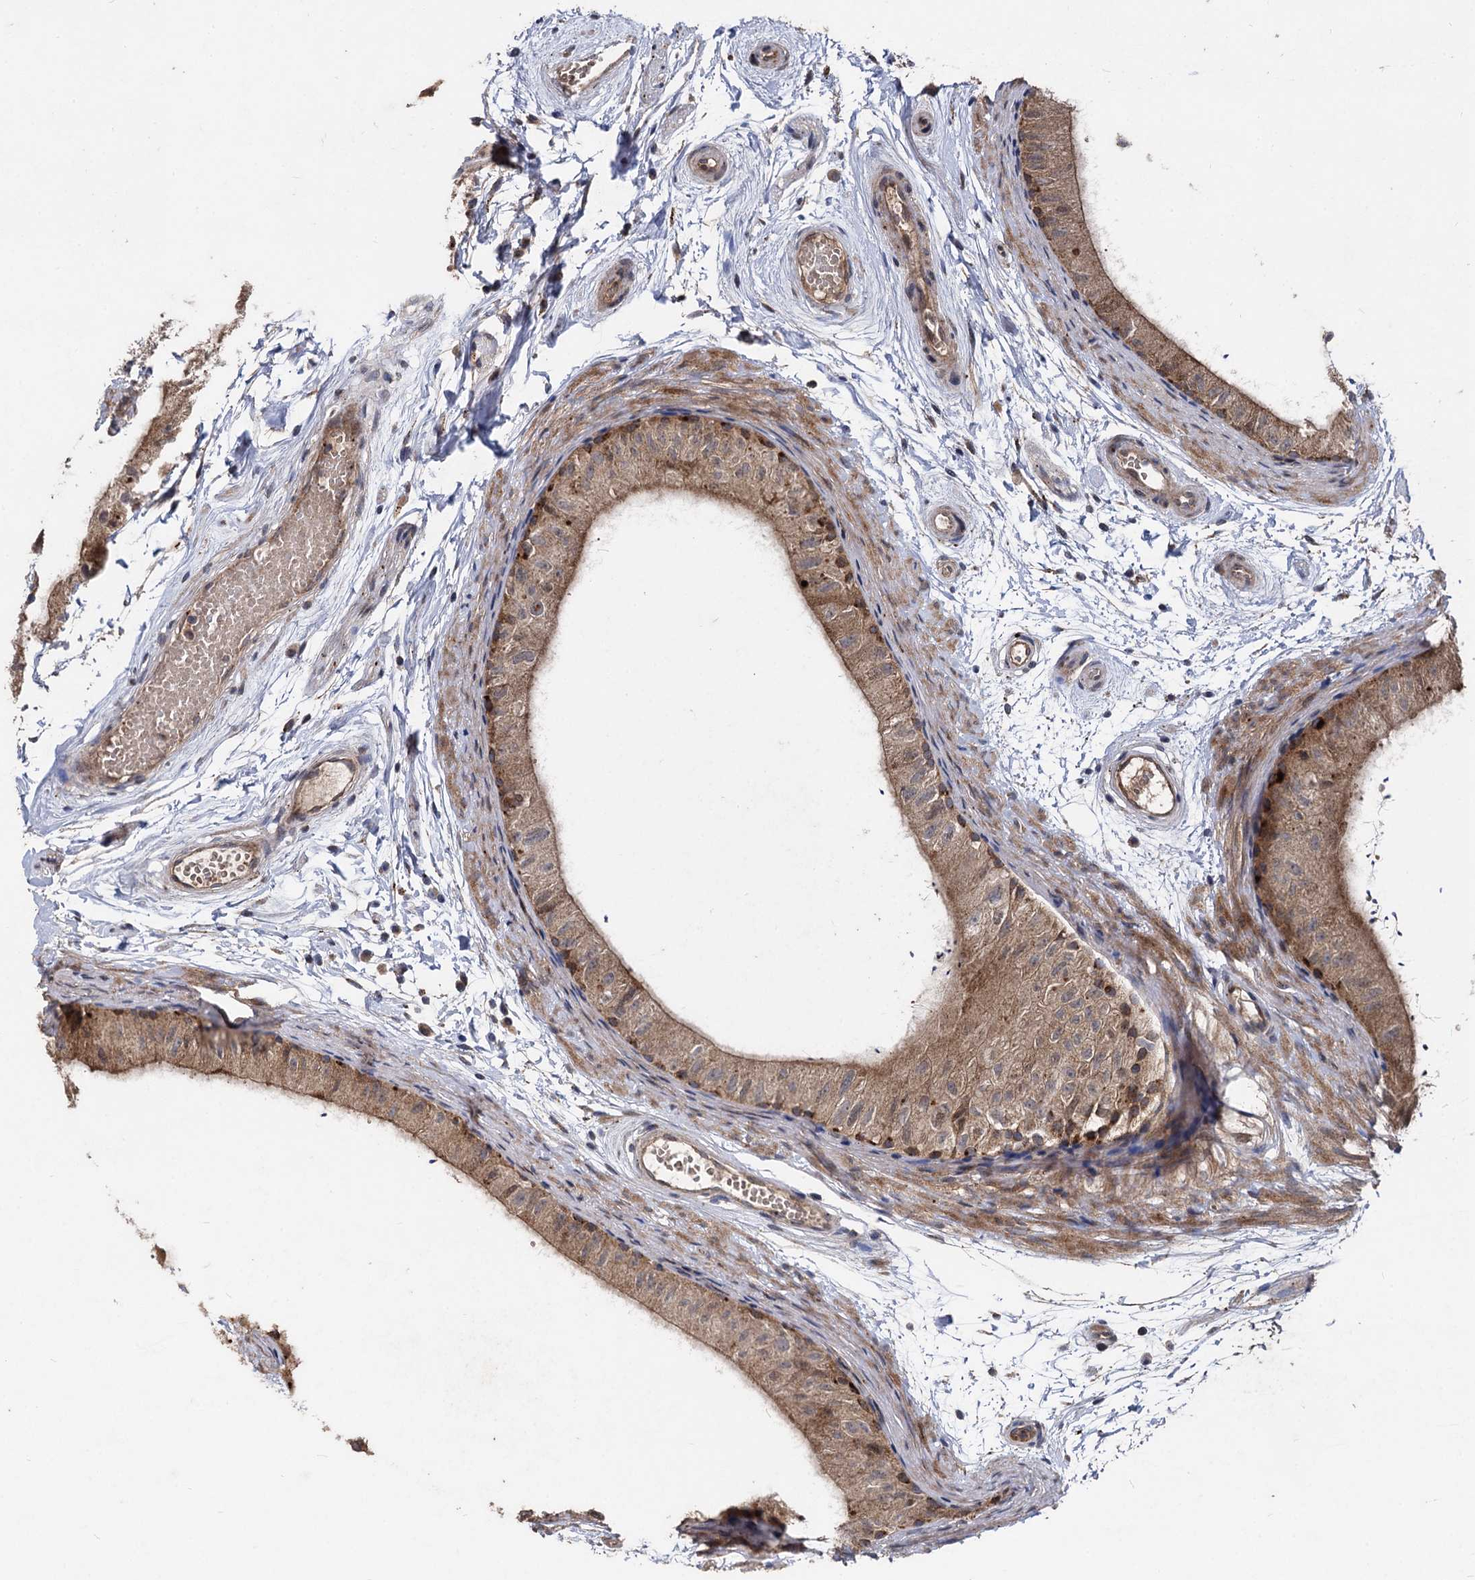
{"staining": {"intensity": "moderate", "quantity": ">75%", "location": "cytoplasmic/membranous"}, "tissue": "epididymis", "cell_type": "Glandular cells", "image_type": "normal", "snomed": [{"axis": "morphology", "description": "Normal tissue, NOS"}, {"axis": "topography", "description": "Epididymis"}], "caption": "Immunohistochemical staining of benign human epididymis demonstrates medium levels of moderate cytoplasmic/membranous positivity in about >75% of glandular cells.", "gene": "BCL2L2", "patient": {"sex": "male", "age": 50}}